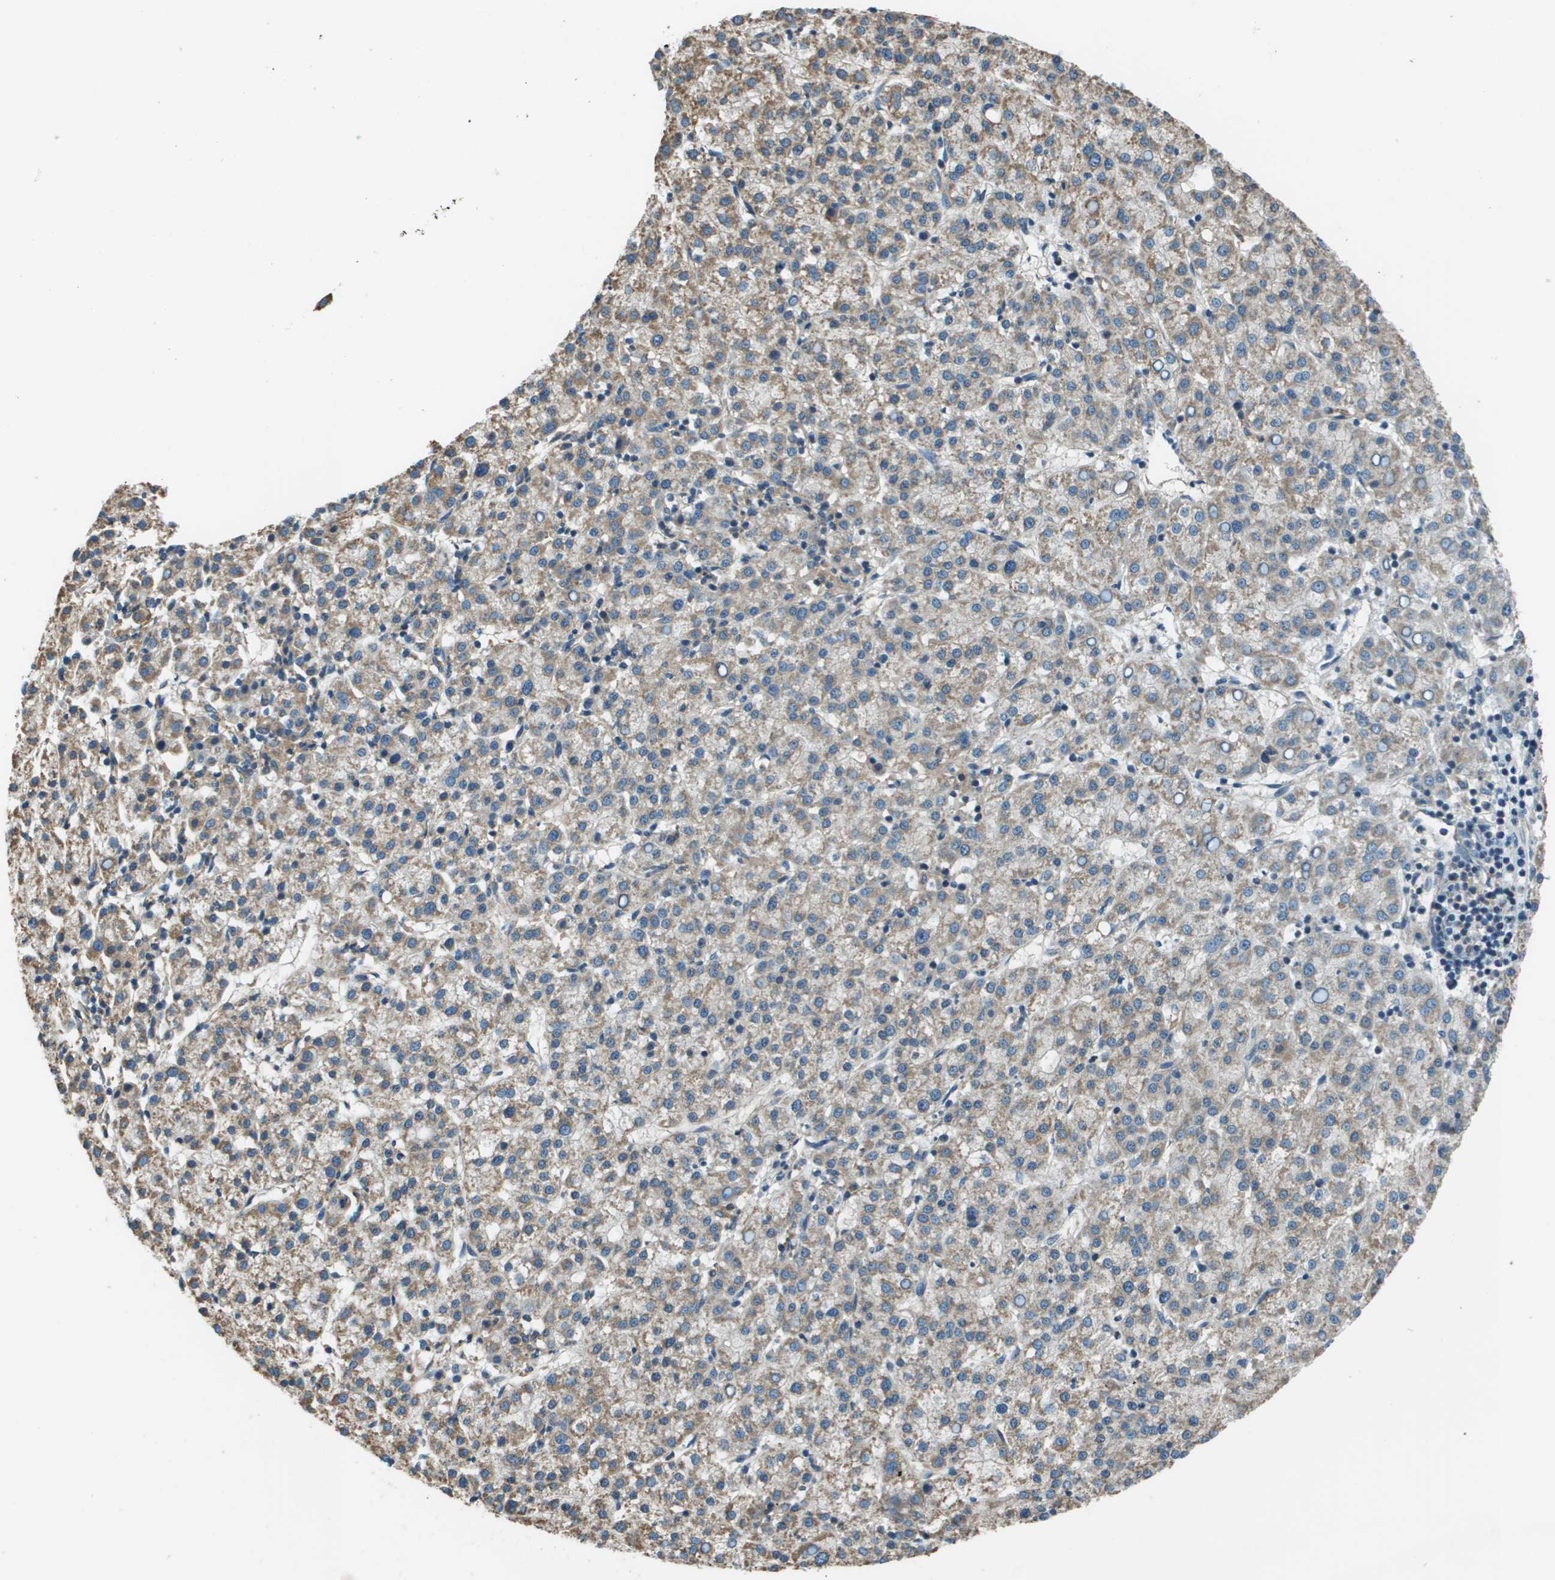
{"staining": {"intensity": "weak", "quantity": "25%-75%", "location": "cytoplasmic/membranous"}, "tissue": "liver cancer", "cell_type": "Tumor cells", "image_type": "cancer", "snomed": [{"axis": "morphology", "description": "Carcinoma, Hepatocellular, NOS"}, {"axis": "topography", "description": "Liver"}], "caption": "Protein analysis of liver hepatocellular carcinoma tissue shows weak cytoplasmic/membranous staining in about 25%-75% of tumor cells. The protein of interest is shown in brown color, while the nuclei are stained blue.", "gene": "TMEM51", "patient": {"sex": "female", "age": 58}}